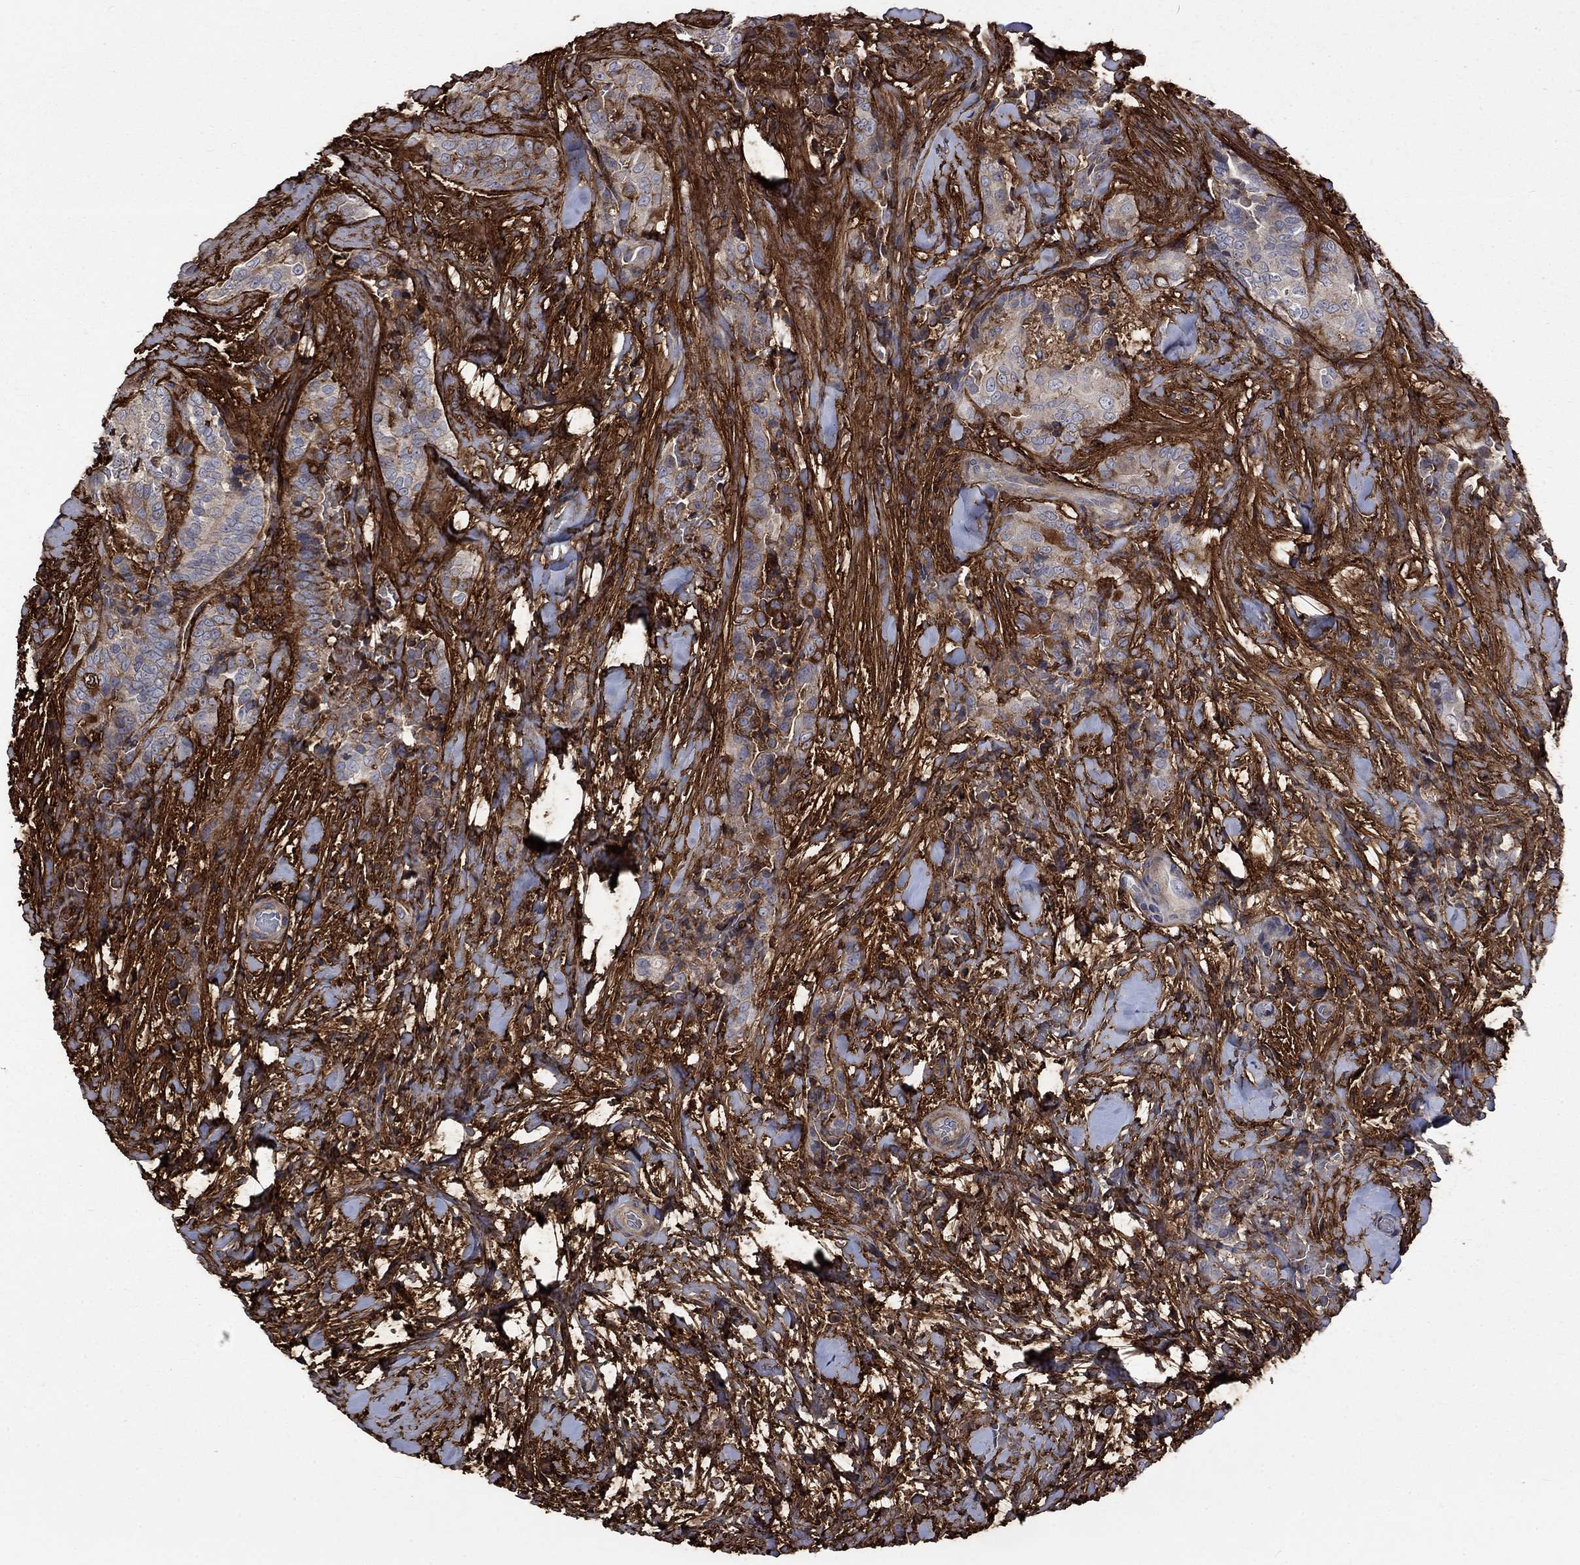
{"staining": {"intensity": "negative", "quantity": "none", "location": "none"}, "tissue": "thyroid cancer", "cell_type": "Tumor cells", "image_type": "cancer", "snomed": [{"axis": "morphology", "description": "Papillary adenocarcinoma, NOS"}, {"axis": "topography", "description": "Thyroid gland"}], "caption": "Immunohistochemistry photomicrograph of neoplastic tissue: human thyroid cancer (papillary adenocarcinoma) stained with DAB (3,3'-diaminobenzidine) exhibits no significant protein positivity in tumor cells. Brightfield microscopy of immunohistochemistry (IHC) stained with DAB (brown) and hematoxylin (blue), captured at high magnification.", "gene": "VCAN", "patient": {"sex": "male", "age": 61}}